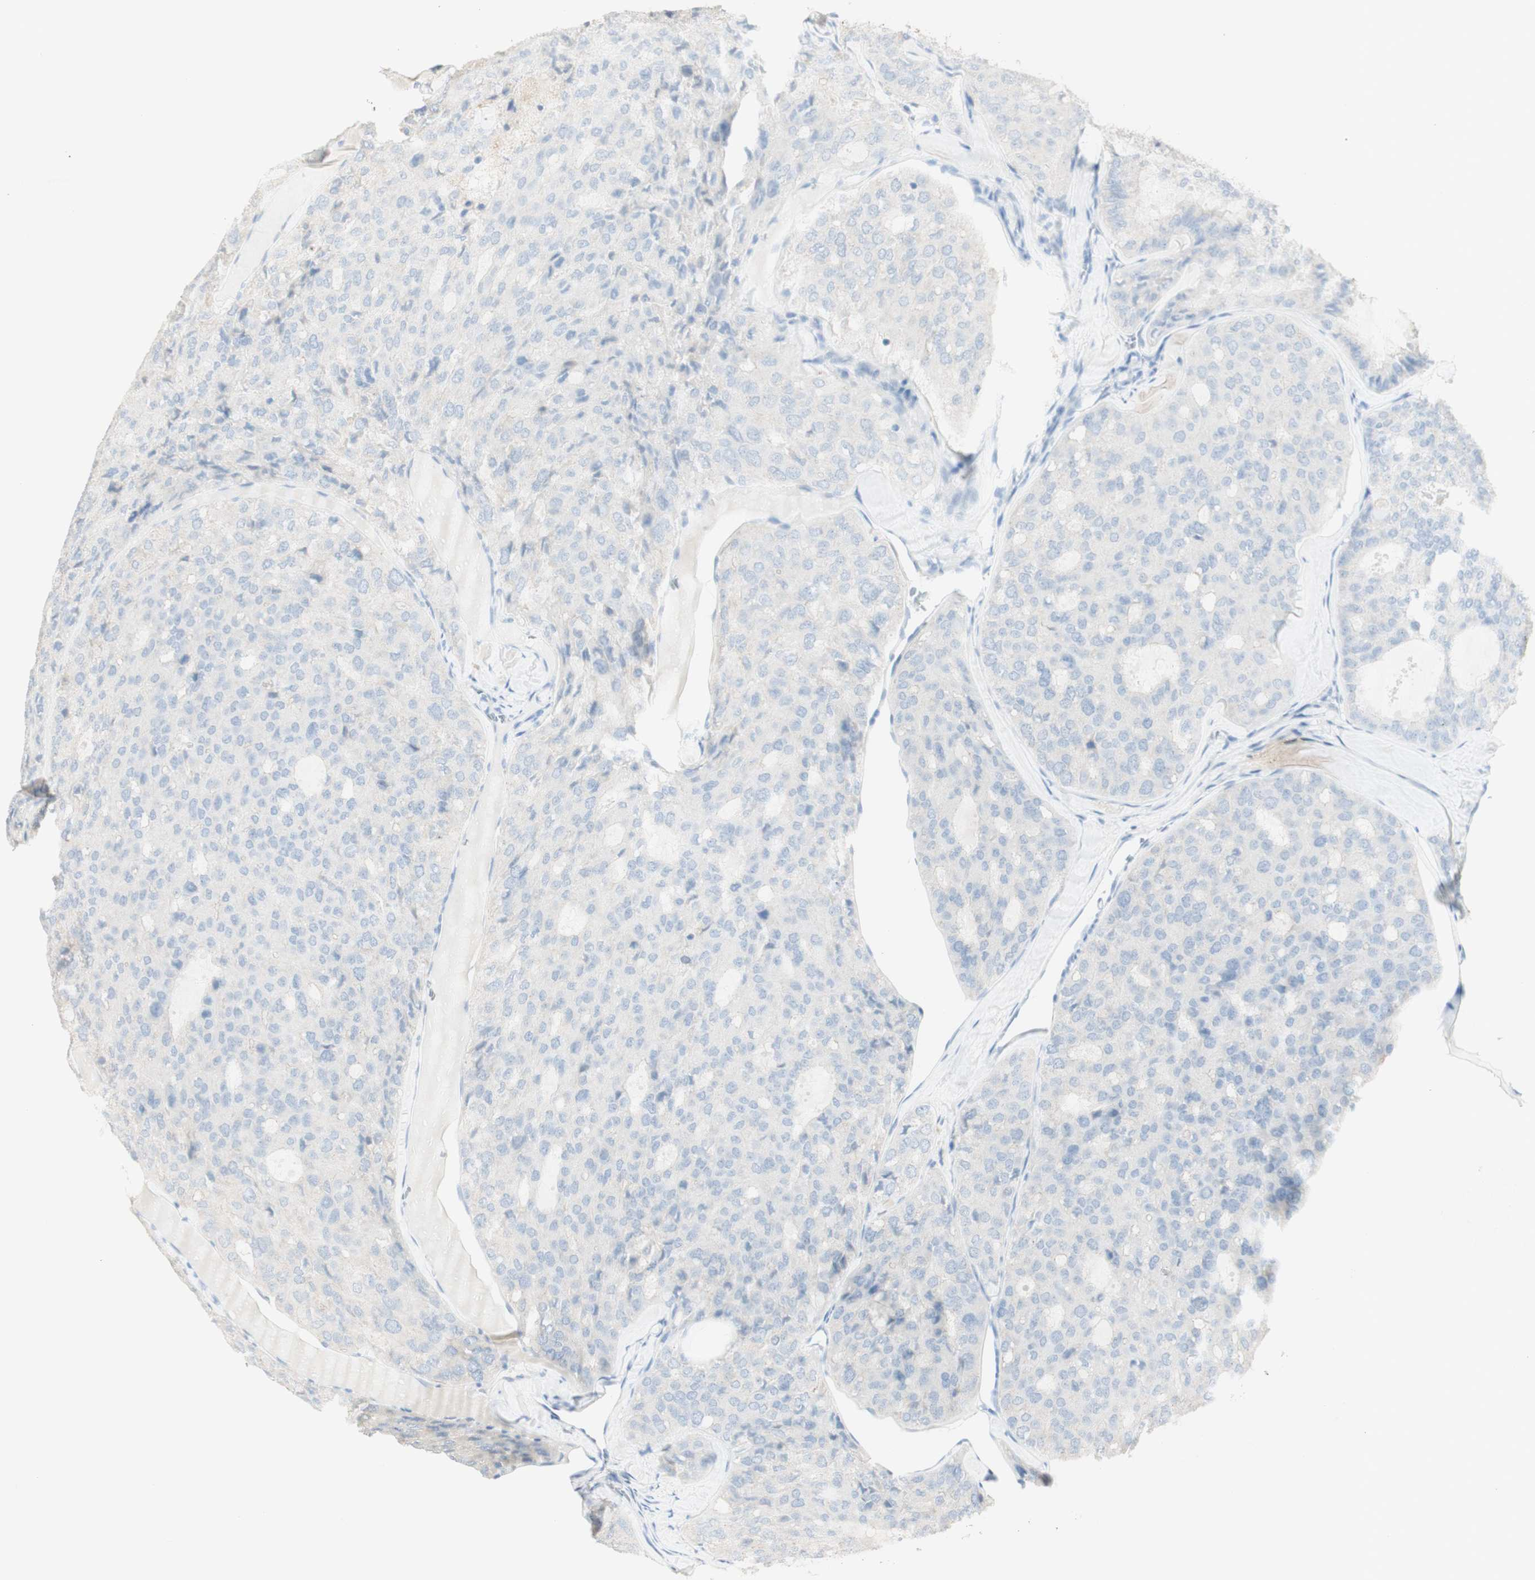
{"staining": {"intensity": "negative", "quantity": "none", "location": "none"}, "tissue": "thyroid cancer", "cell_type": "Tumor cells", "image_type": "cancer", "snomed": [{"axis": "morphology", "description": "Follicular adenoma carcinoma, NOS"}, {"axis": "topography", "description": "Thyroid gland"}], "caption": "Tumor cells show no significant staining in follicular adenoma carcinoma (thyroid). Brightfield microscopy of IHC stained with DAB (brown) and hematoxylin (blue), captured at high magnification.", "gene": "ART3", "patient": {"sex": "male", "age": 75}}